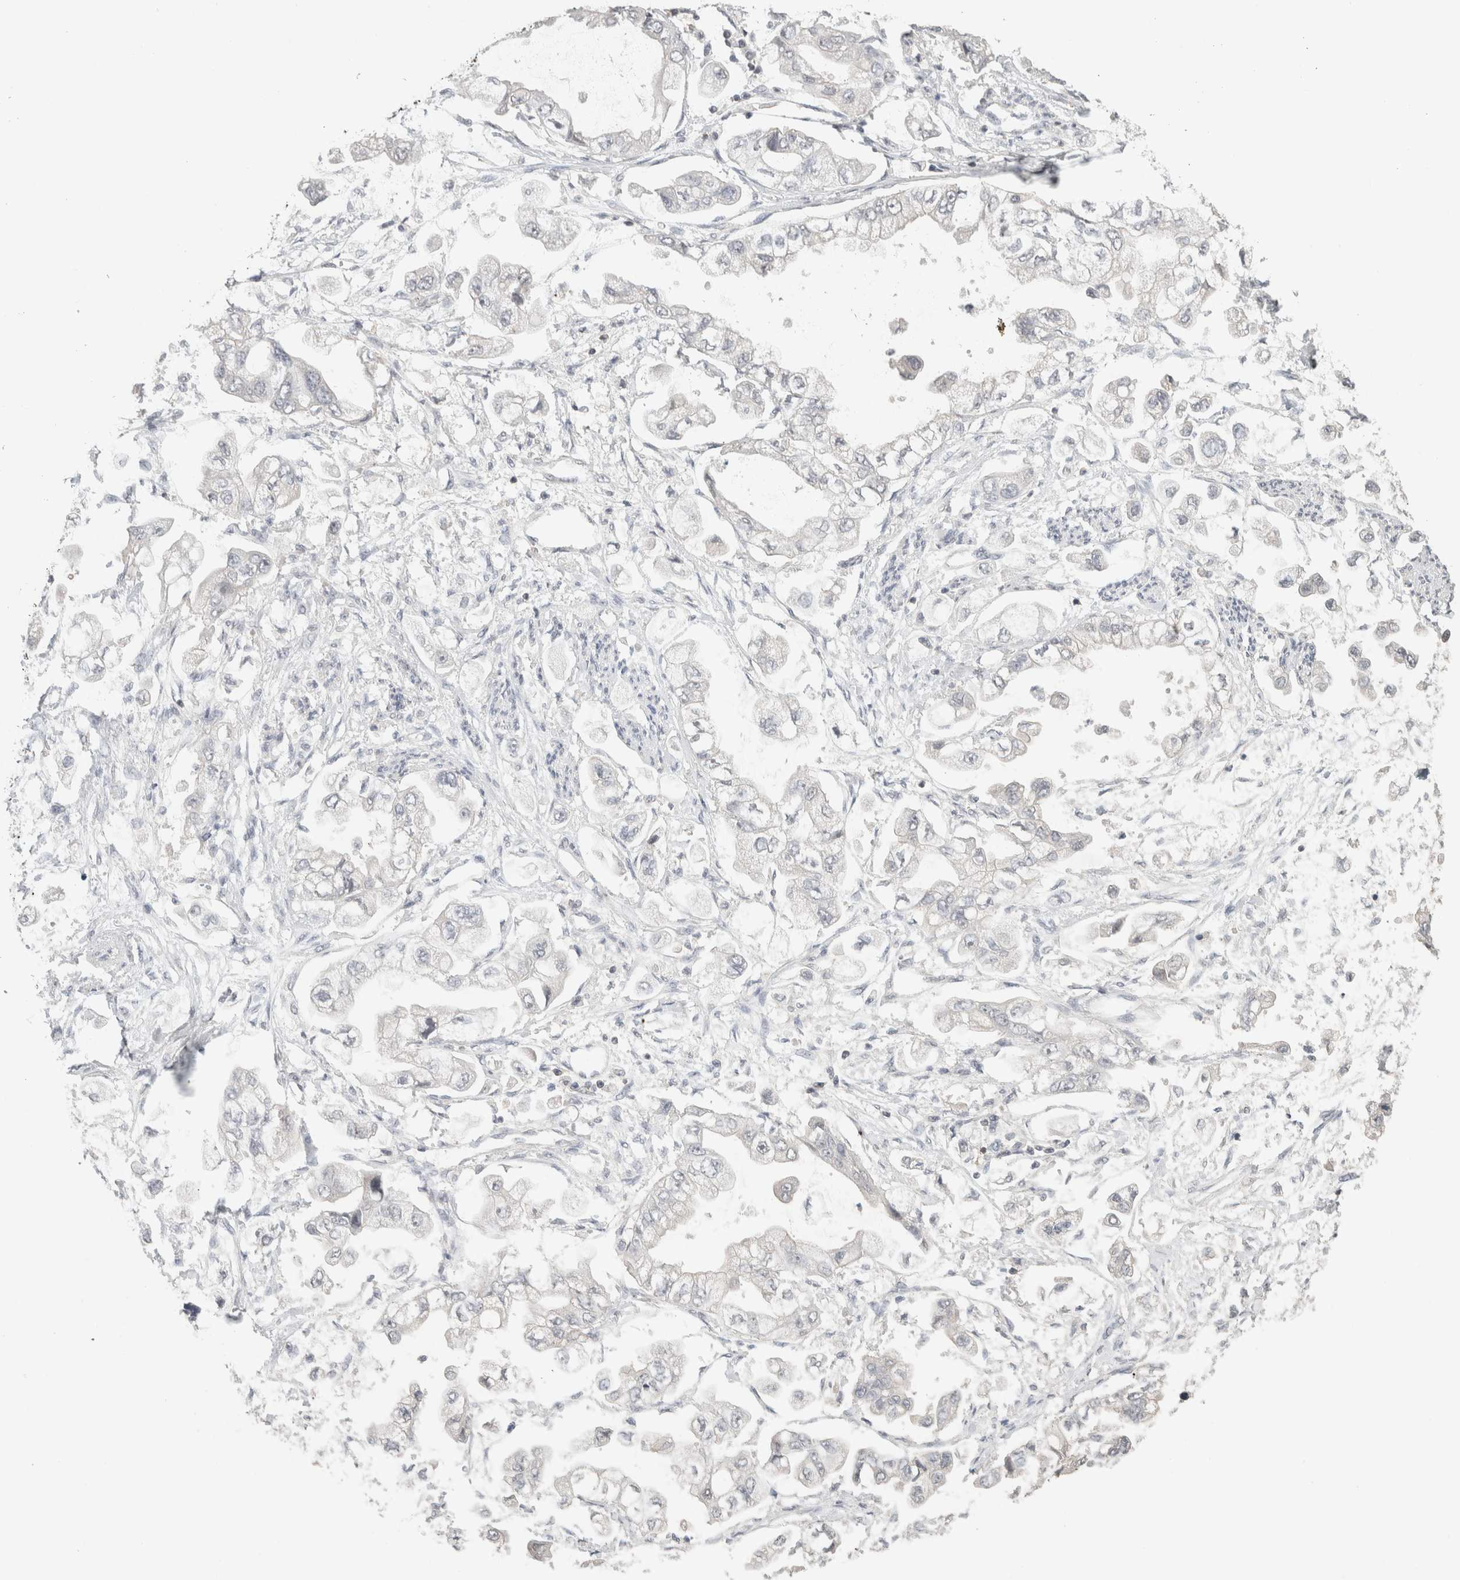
{"staining": {"intensity": "negative", "quantity": "none", "location": "none"}, "tissue": "stomach cancer", "cell_type": "Tumor cells", "image_type": "cancer", "snomed": [{"axis": "morphology", "description": "Adenocarcinoma, NOS"}, {"axis": "topography", "description": "Stomach"}], "caption": "Immunohistochemistry of stomach cancer exhibits no staining in tumor cells.", "gene": "TRAT1", "patient": {"sex": "male", "age": 62}}